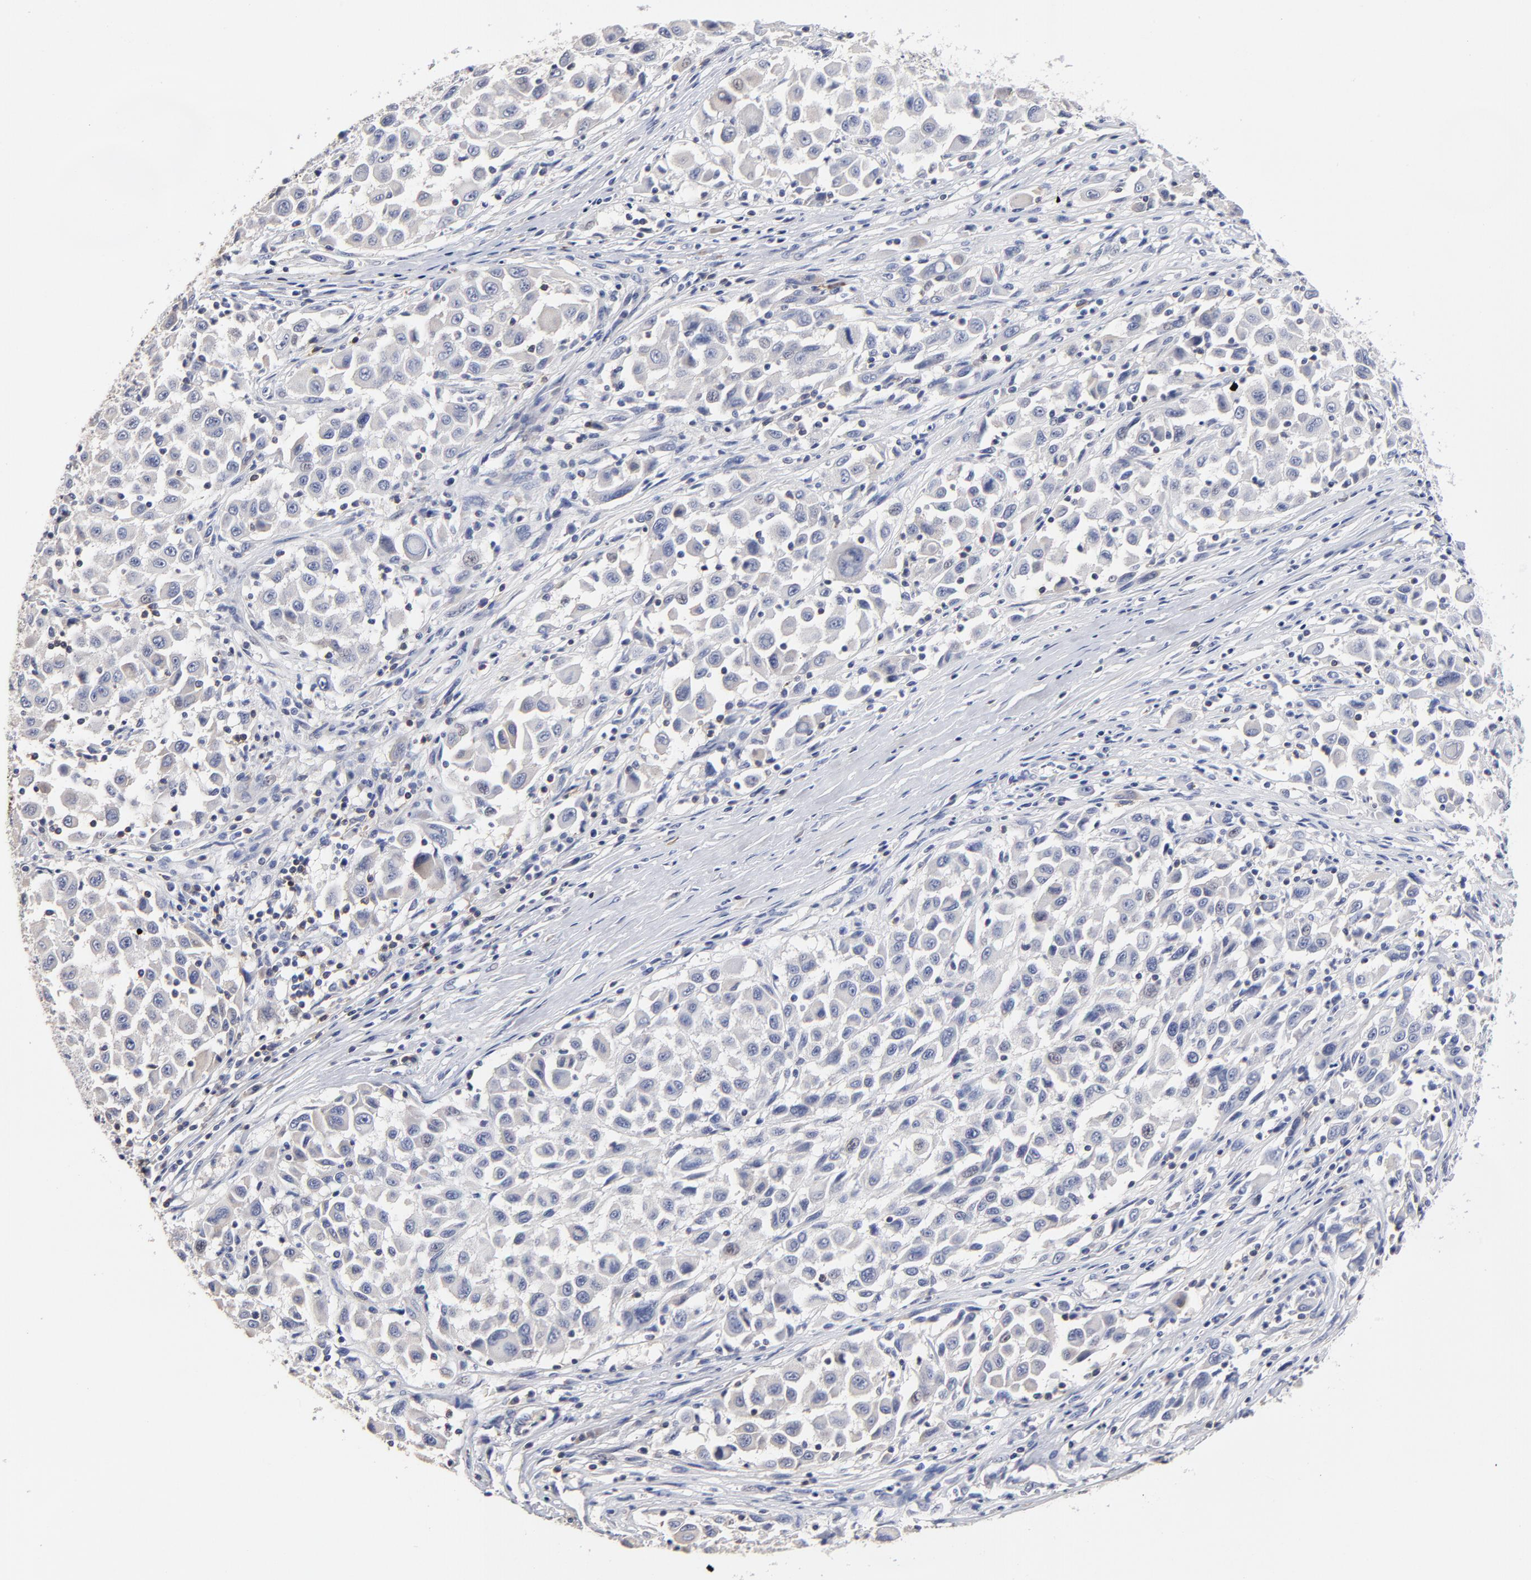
{"staining": {"intensity": "negative", "quantity": "none", "location": "none"}, "tissue": "melanoma", "cell_type": "Tumor cells", "image_type": "cancer", "snomed": [{"axis": "morphology", "description": "Malignant melanoma, Metastatic site"}, {"axis": "topography", "description": "Lymph node"}], "caption": "Immunohistochemistry (IHC) histopathology image of neoplastic tissue: malignant melanoma (metastatic site) stained with DAB displays no significant protein expression in tumor cells.", "gene": "TRAT1", "patient": {"sex": "male", "age": 61}}